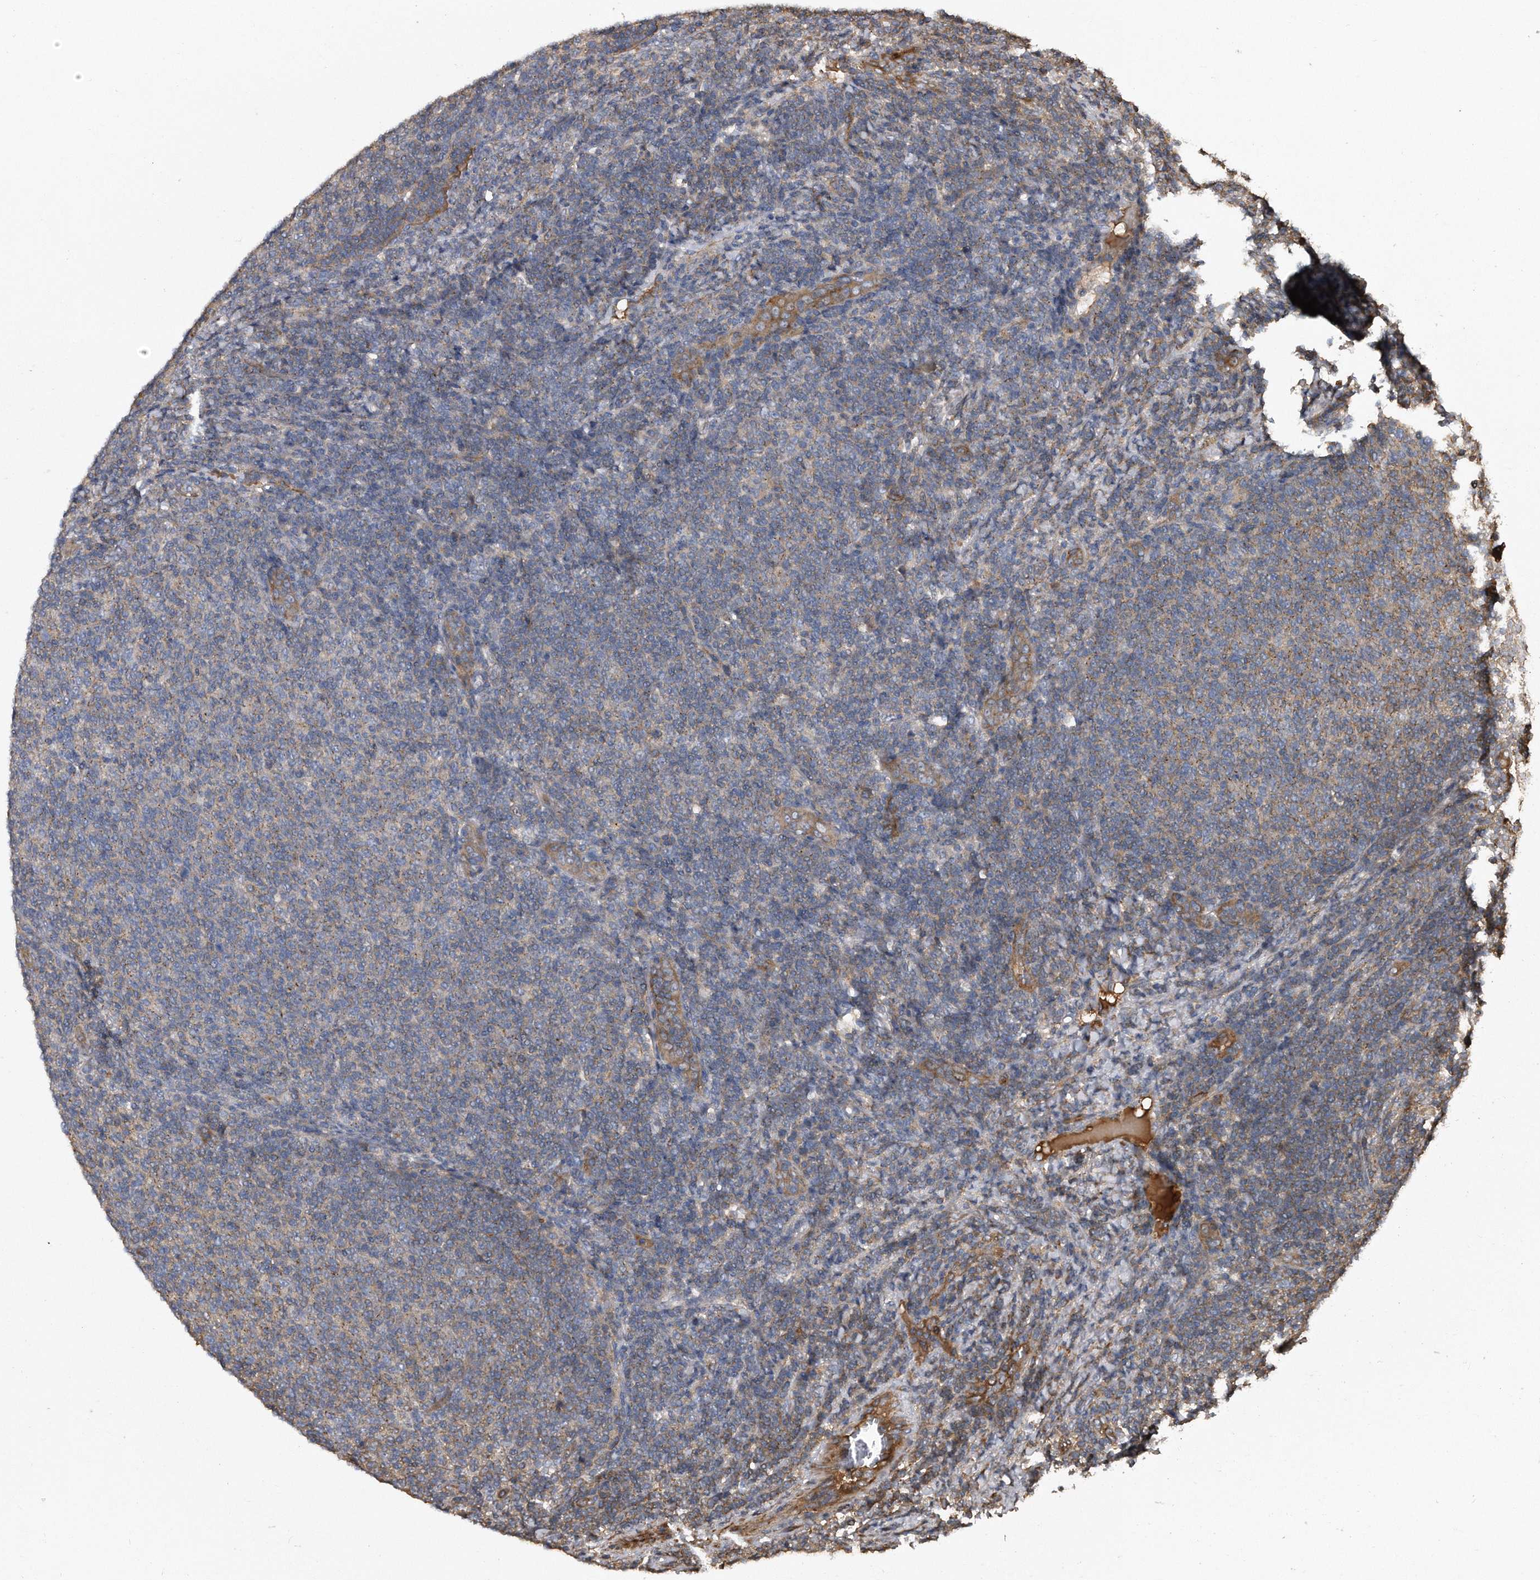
{"staining": {"intensity": "weak", "quantity": "25%-75%", "location": "cytoplasmic/membranous"}, "tissue": "lymphoma", "cell_type": "Tumor cells", "image_type": "cancer", "snomed": [{"axis": "morphology", "description": "Malignant lymphoma, non-Hodgkin's type, Low grade"}, {"axis": "topography", "description": "Lymph node"}], "caption": "IHC image of low-grade malignant lymphoma, non-Hodgkin's type stained for a protein (brown), which displays low levels of weak cytoplasmic/membranous staining in approximately 25%-75% of tumor cells.", "gene": "KCND3", "patient": {"sex": "male", "age": 66}}